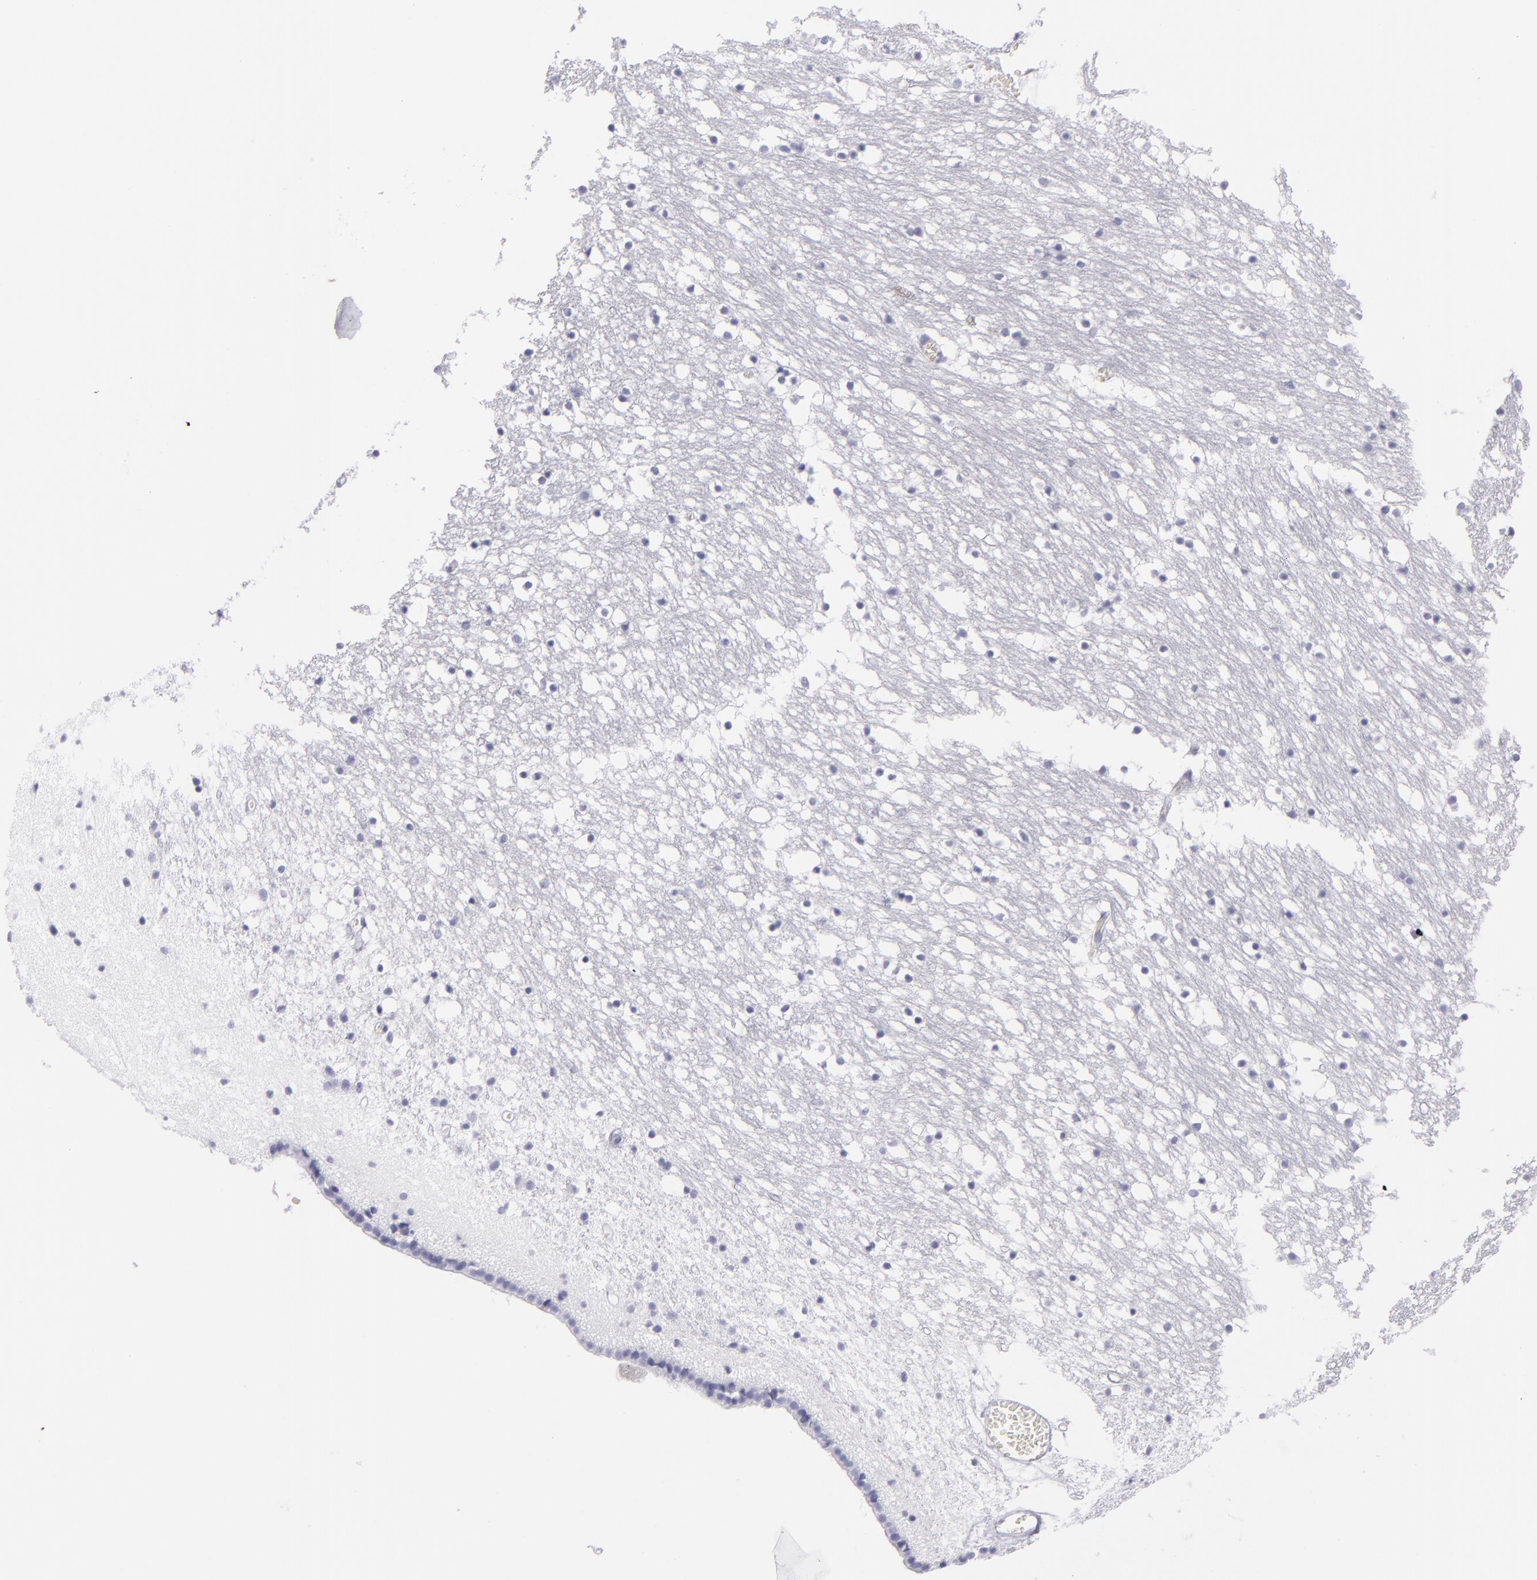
{"staining": {"intensity": "negative", "quantity": "none", "location": "none"}, "tissue": "caudate", "cell_type": "Glial cells", "image_type": "normal", "snomed": [{"axis": "morphology", "description": "Normal tissue, NOS"}, {"axis": "topography", "description": "Lateral ventricle wall"}], "caption": "Glial cells show no significant protein staining in unremarkable caudate. The staining is performed using DAB brown chromogen with nuclei counter-stained in using hematoxylin.", "gene": "PVALB", "patient": {"sex": "male", "age": 45}}